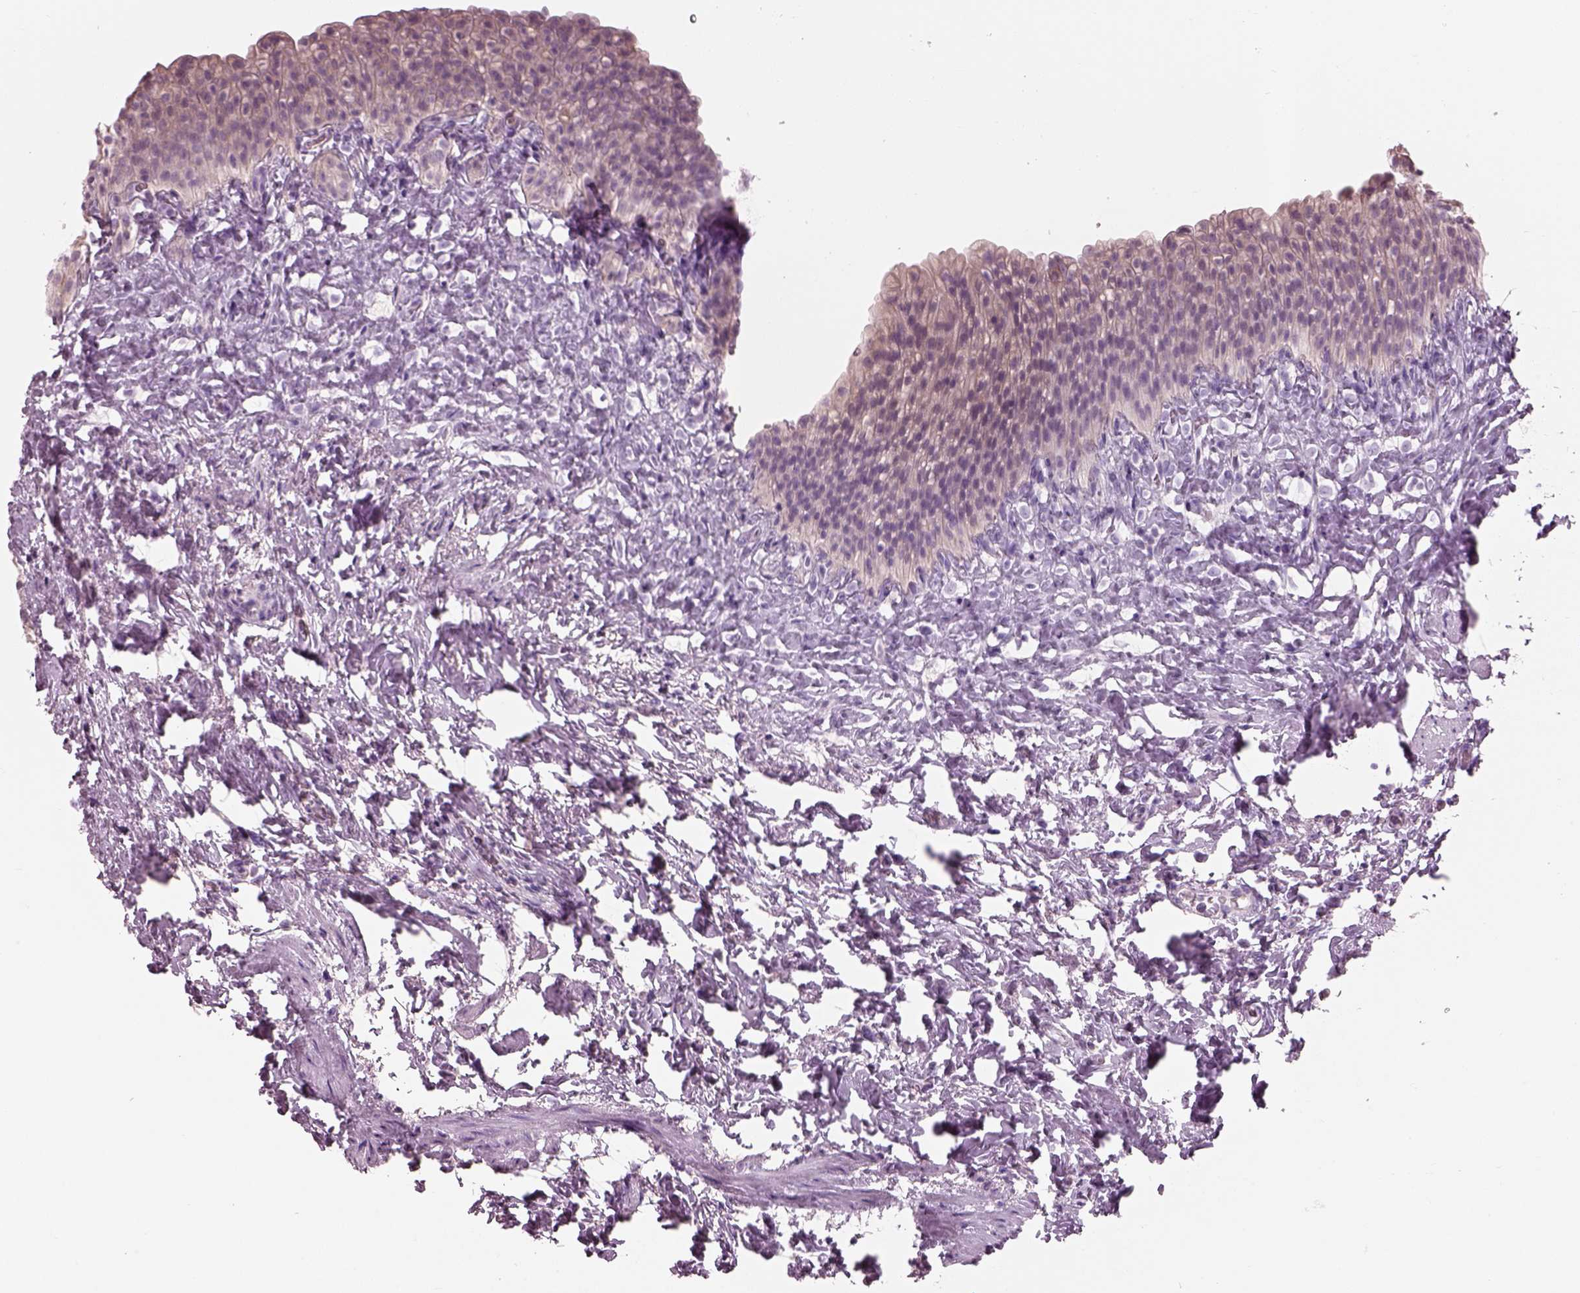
{"staining": {"intensity": "negative", "quantity": "none", "location": "none"}, "tissue": "urinary bladder", "cell_type": "Urothelial cells", "image_type": "normal", "snomed": [{"axis": "morphology", "description": "Normal tissue, NOS"}, {"axis": "topography", "description": "Urinary bladder"}], "caption": "This photomicrograph is of normal urinary bladder stained with immunohistochemistry to label a protein in brown with the nuclei are counter-stained blue. There is no staining in urothelial cells.", "gene": "SLC27A2", "patient": {"sex": "male", "age": 76}}